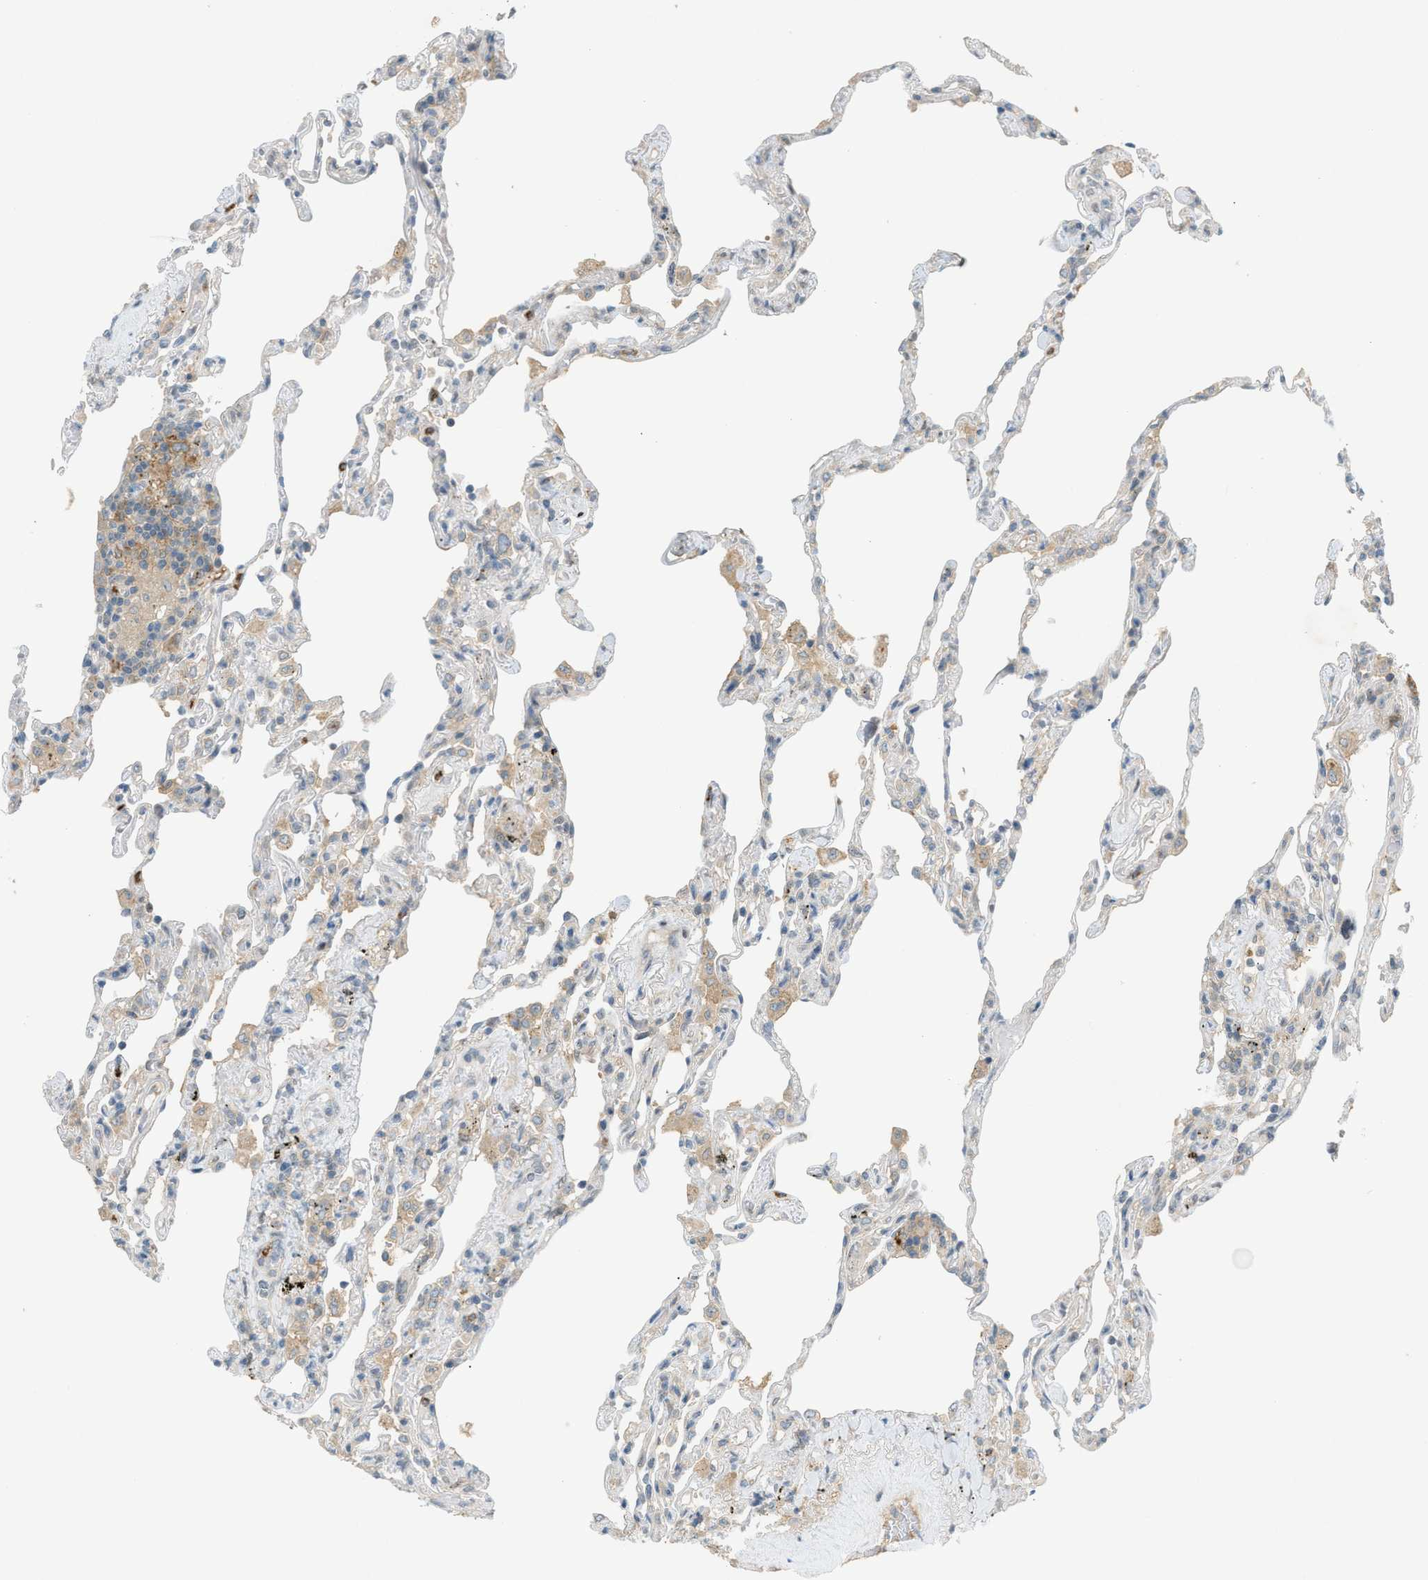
{"staining": {"intensity": "negative", "quantity": "none", "location": "none"}, "tissue": "lung", "cell_type": "Alveolar cells", "image_type": "normal", "snomed": [{"axis": "morphology", "description": "Normal tissue, NOS"}, {"axis": "topography", "description": "Lung"}], "caption": "Protein analysis of unremarkable lung exhibits no significant expression in alveolar cells. (DAB (3,3'-diaminobenzidine) immunohistochemistry, high magnification).", "gene": "DYRK1A", "patient": {"sex": "male", "age": 59}}